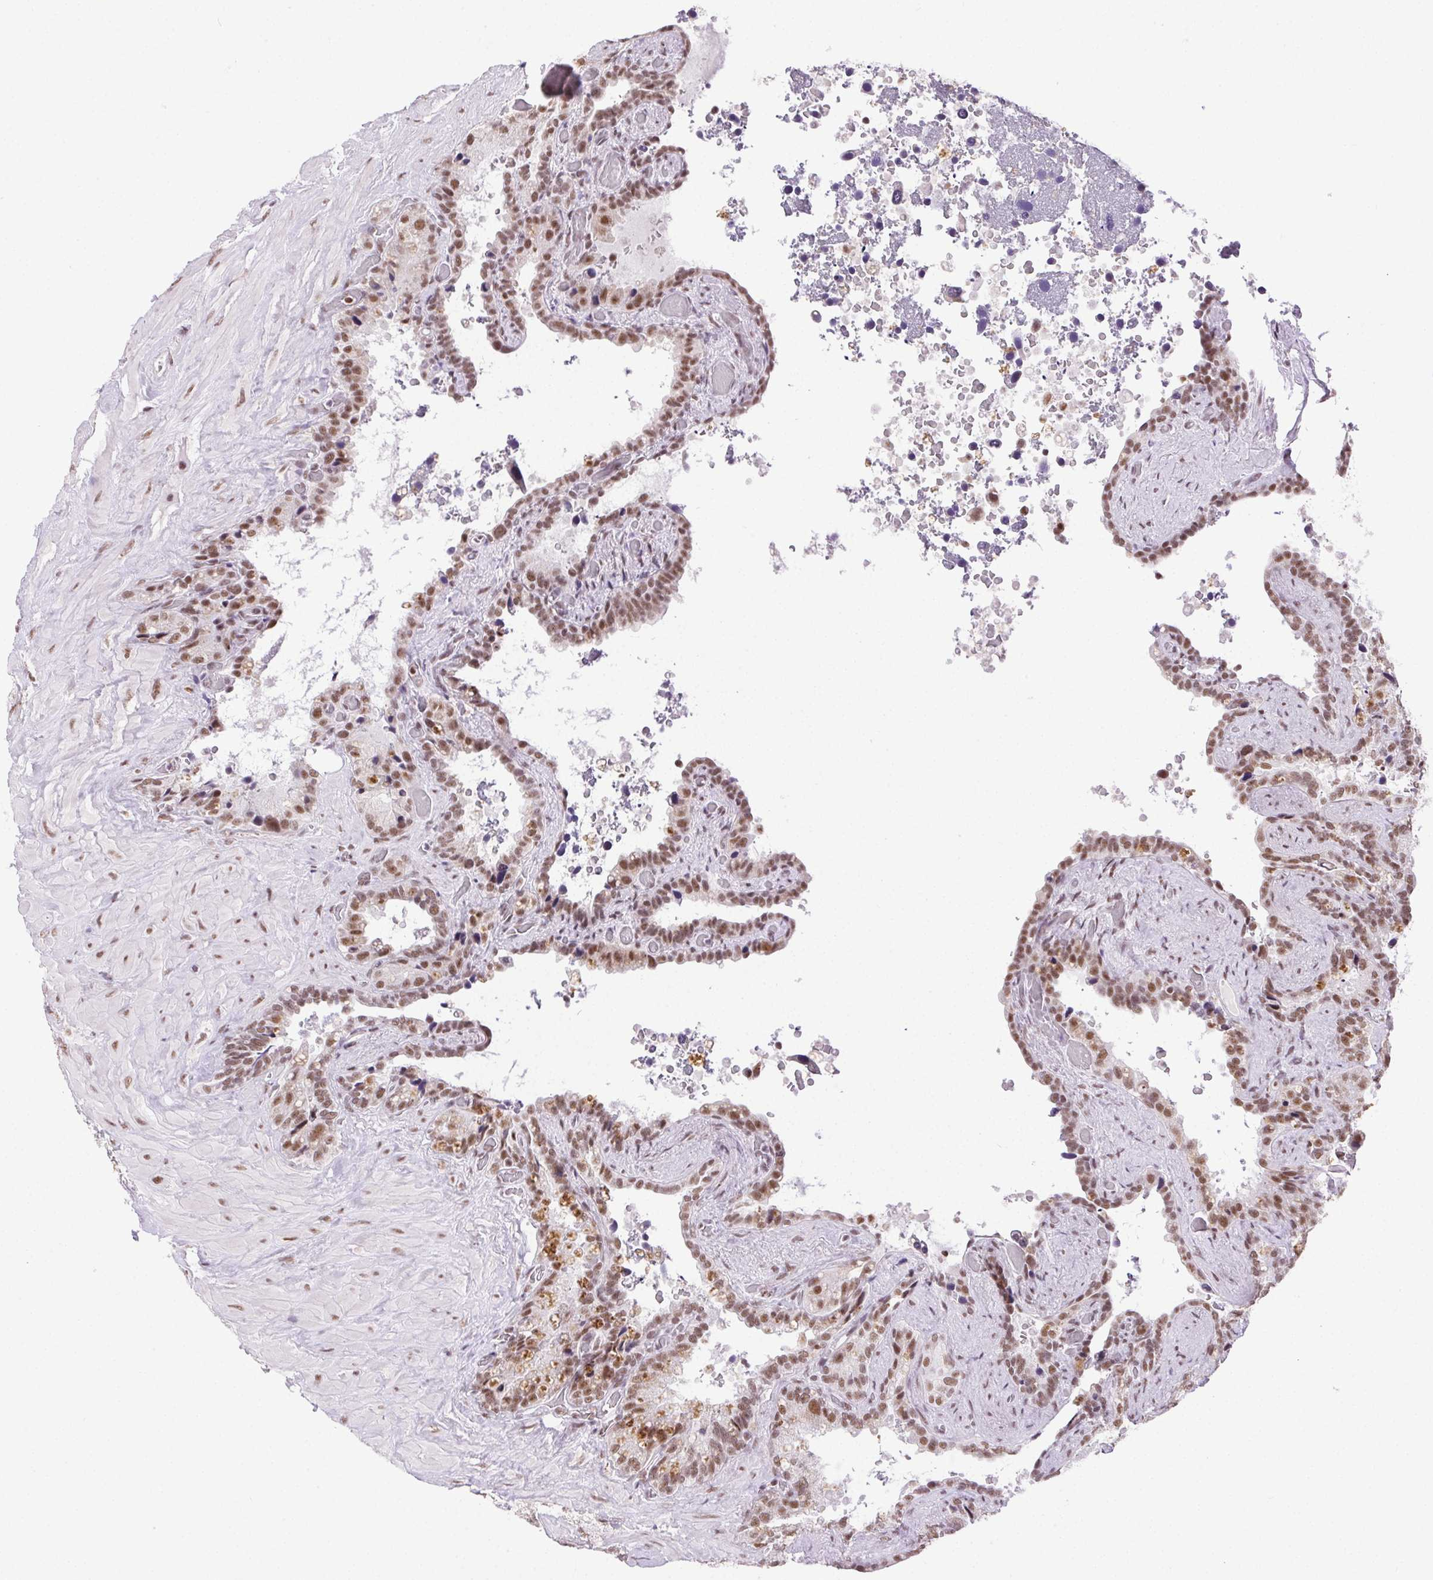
{"staining": {"intensity": "moderate", "quantity": ">75%", "location": "nuclear"}, "tissue": "seminal vesicle", "cell_type": "Glandular cells", "image_type": "normal", "snomed": [{"axis": "morphology", "description": "Normal tissue, NOS"}, {"axis": "topography", "description": "Seminal veicle"}], "caption": "A histopathology image showing moderate nuclear positivity in about >75% of glandular cells in normal seminal vesicle, as visualized by brown immunohistochemical staining.", "gene": "TRA2B", "patient": {"sex": "male", "age": 60}}